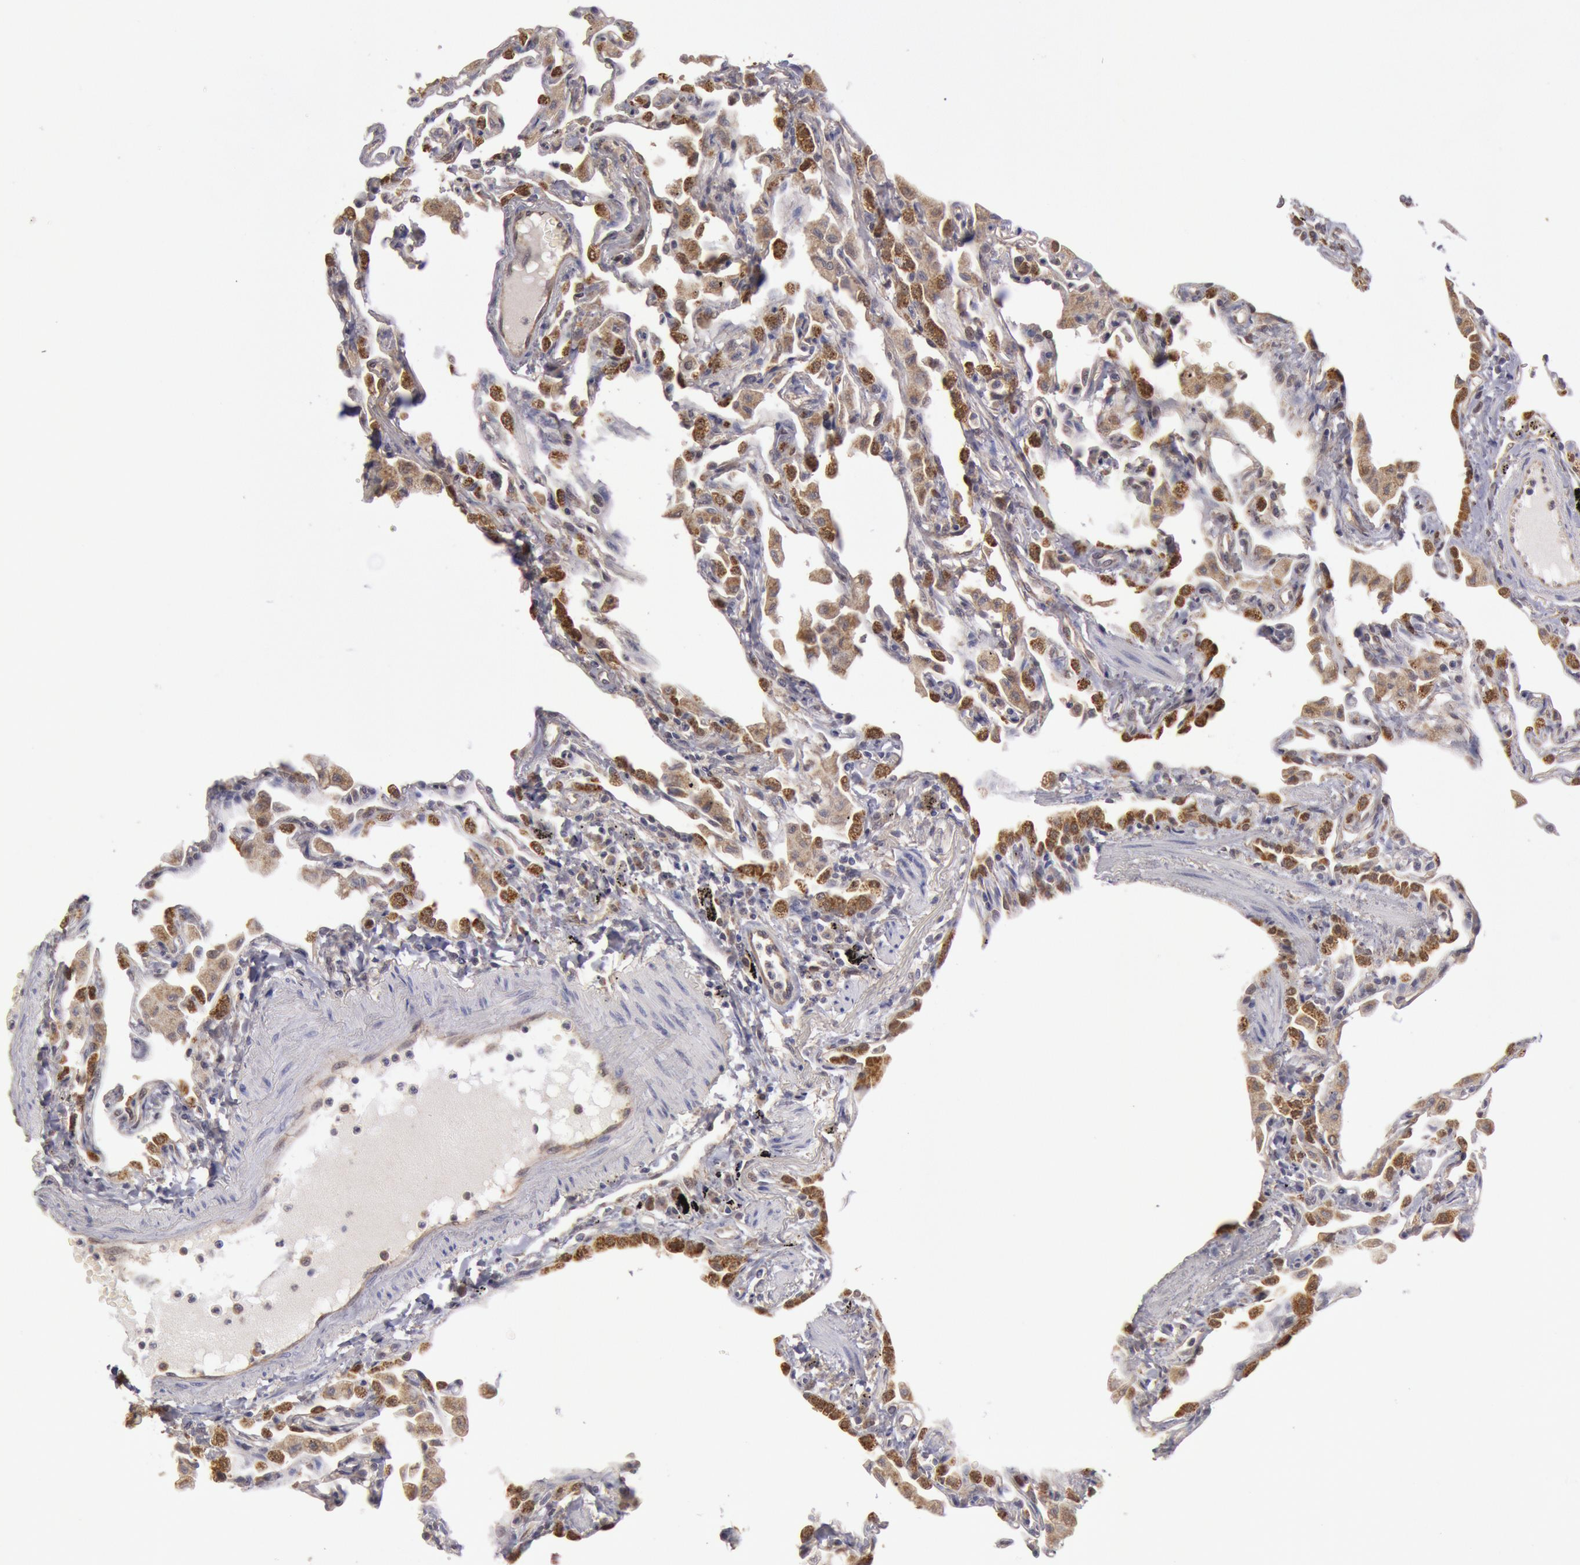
{"staining": {"intensity": "moderate", "quantity": "25%-75%", "location": "cytoplasmic/membranous"}, "tissue": "lung", "cell_type": "Alveolar cells", "image_type": "normal", "snomed": [{"axis": "morphology", "description": "Normal tissue, NOS"}, {"axis": "topography", "description": "Lung"}], "caption": "A photomicrograph of lung stained for a protein demonstrates moderate cytoplasmic/membranous brown staining in alveolar cells.", "gene": "MPST", "patient": {"sex": "female", "age": 49}}